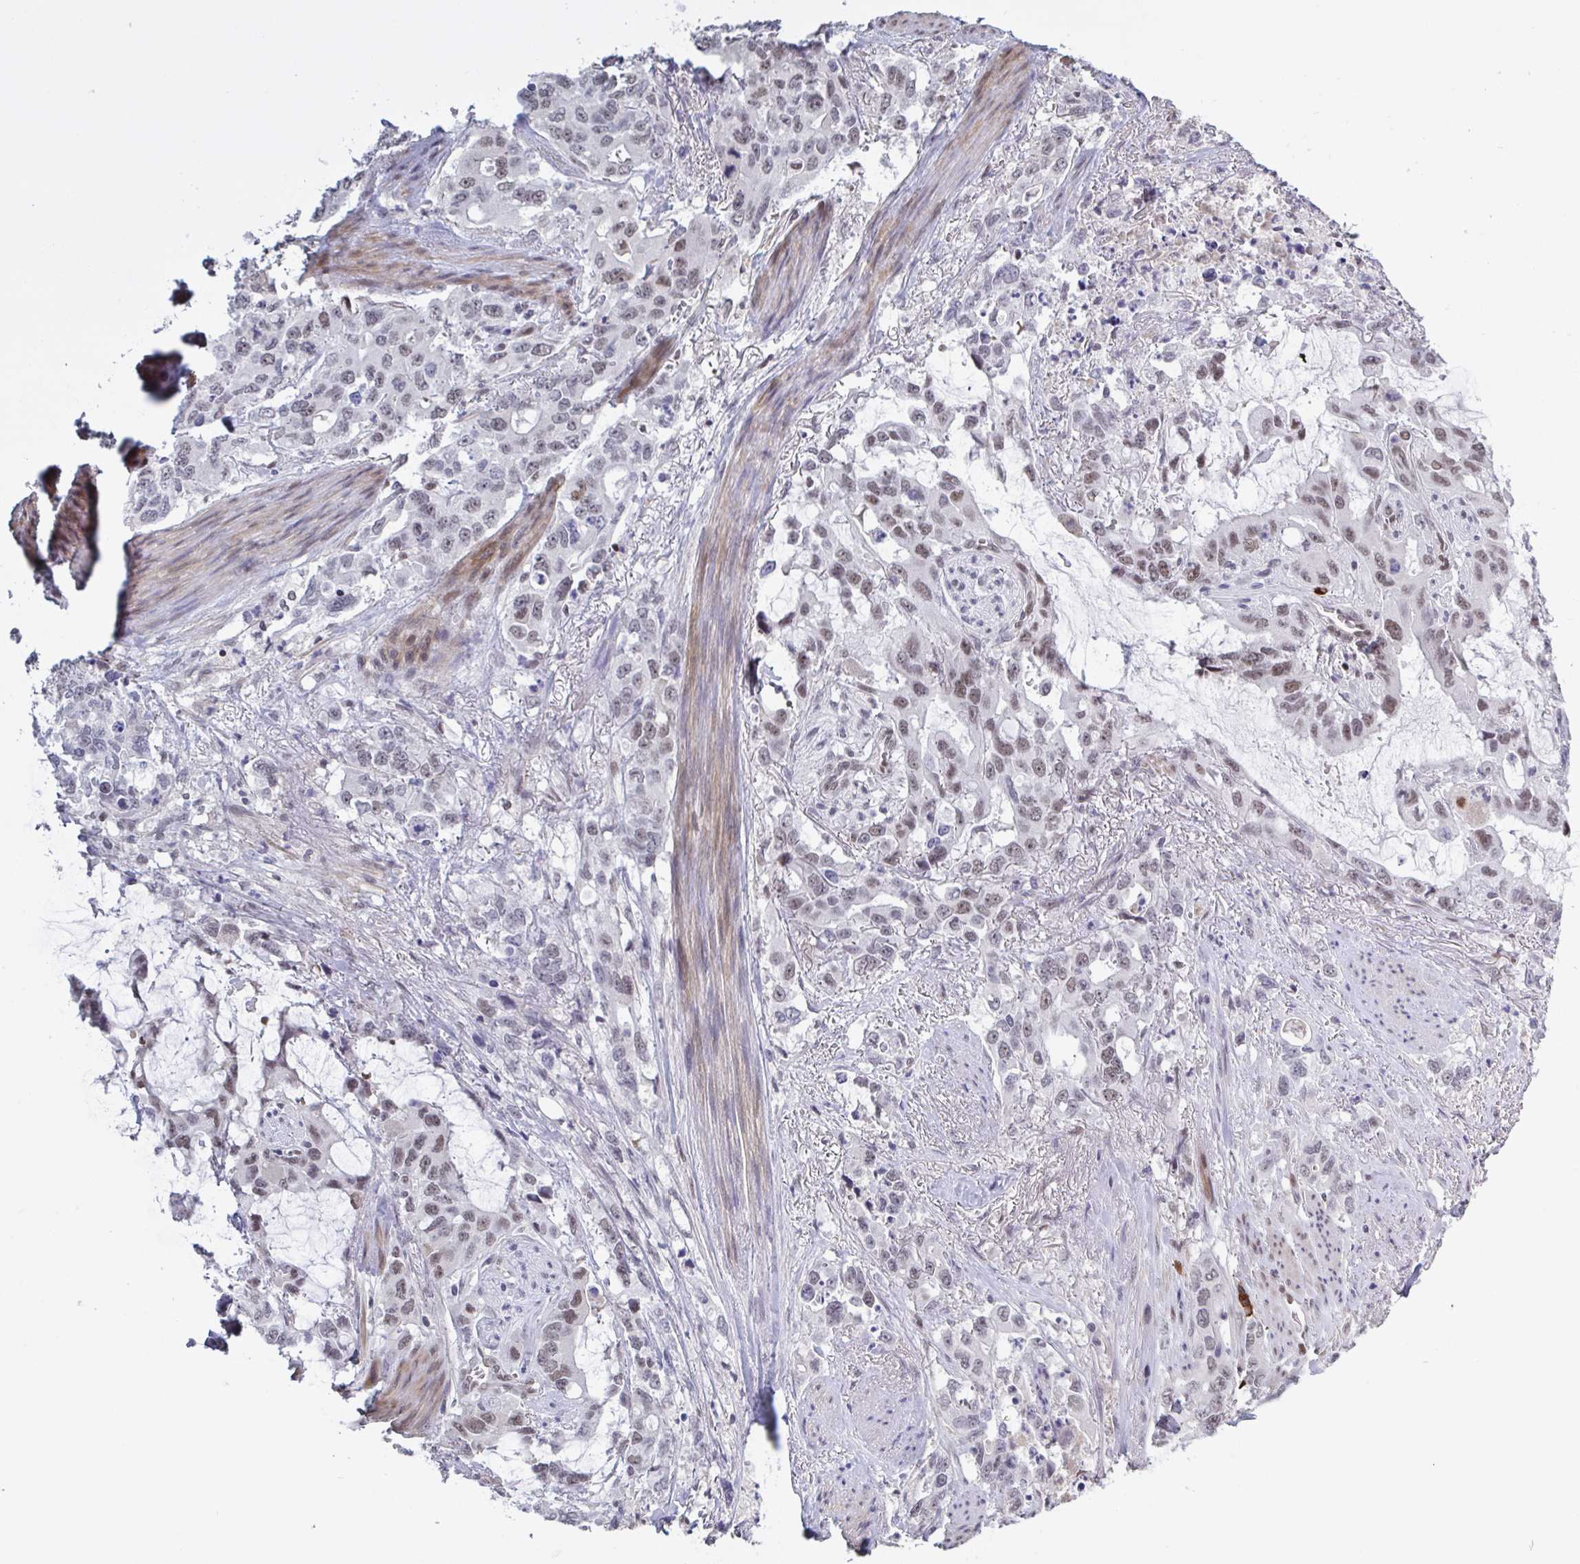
{"staining": {"intensity": "moderate", "quantity": ">75%", "location": "nuclear"}, "tissue": "stomach cancer", "cell_type": "Tumor cells", "image_type": "cancer", "snomed": [{"axis": "morphology", "description": "Adenocarcinoma, NOS"}, {"axis": "topography", "description": "Stomach, upper"}], "caption": "There is medium levels of moderate nuclear staining in tumor cells of stomach cancer, as demonstrated by immunohistochemical staining (brown color).", "gene": "BCL7B", "patient": {"sex": "male", "age": 85}}